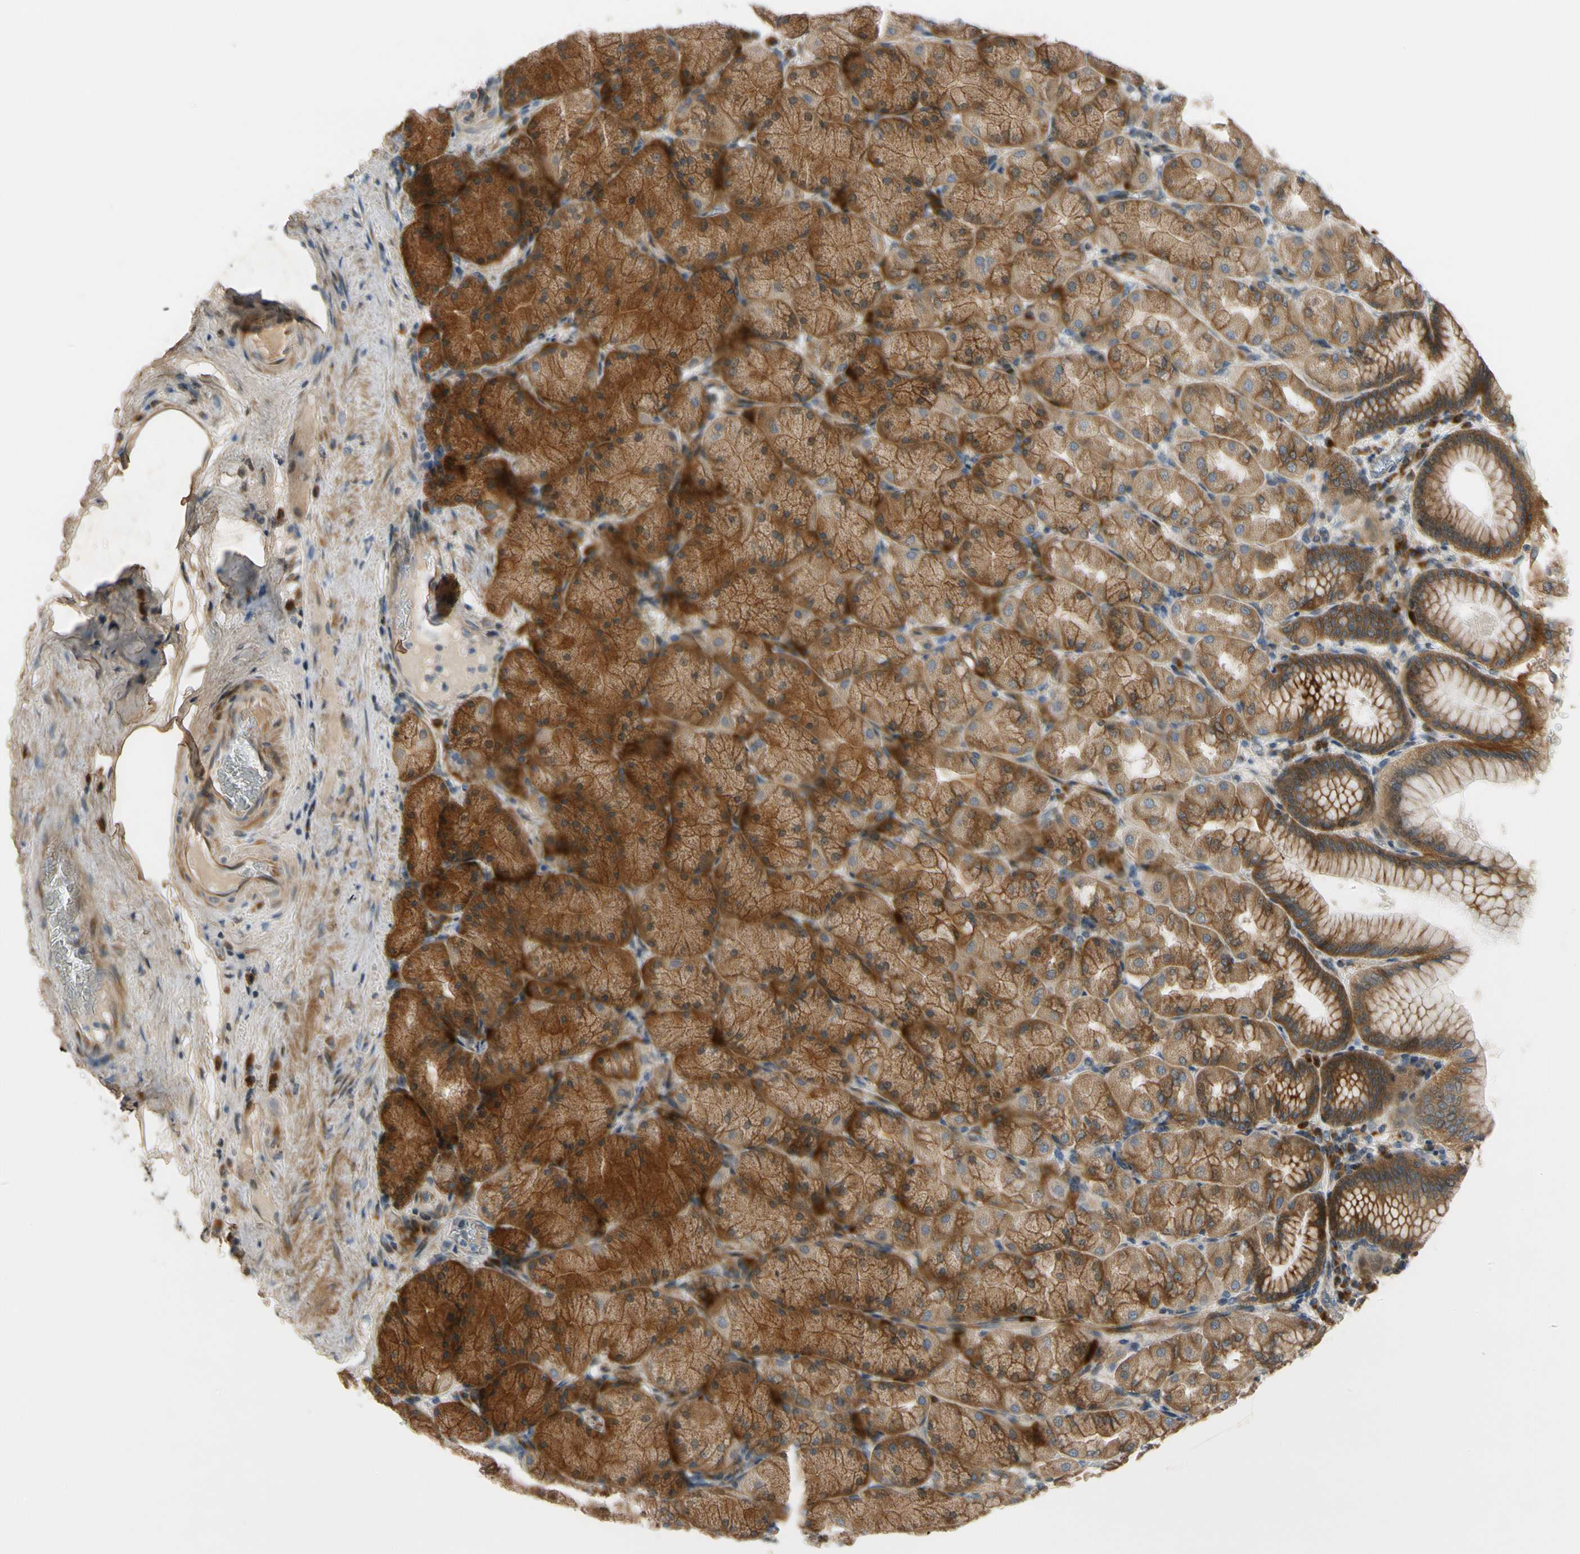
{"staining": {"intensity": "strong", "quantity": ">75%", "location": "cytoplasmic/membranous"}, "tissue": "stomach", "cell_type": "Glandular cells", "image_type": "normal", "snomed": [{"axis": "morphology", "description": "Normal tissue, NOS"}, {"axis": "topography", "description": "Stomach, upper"}], "caption": "Strong cytoplasmic/membranous positivity for a protein is seen in about >75% of glandular cells of unremarkable stomach using immunohistochemistry.", "gene": "MST1R", "patient": {"sex": "female", "age": 56}}